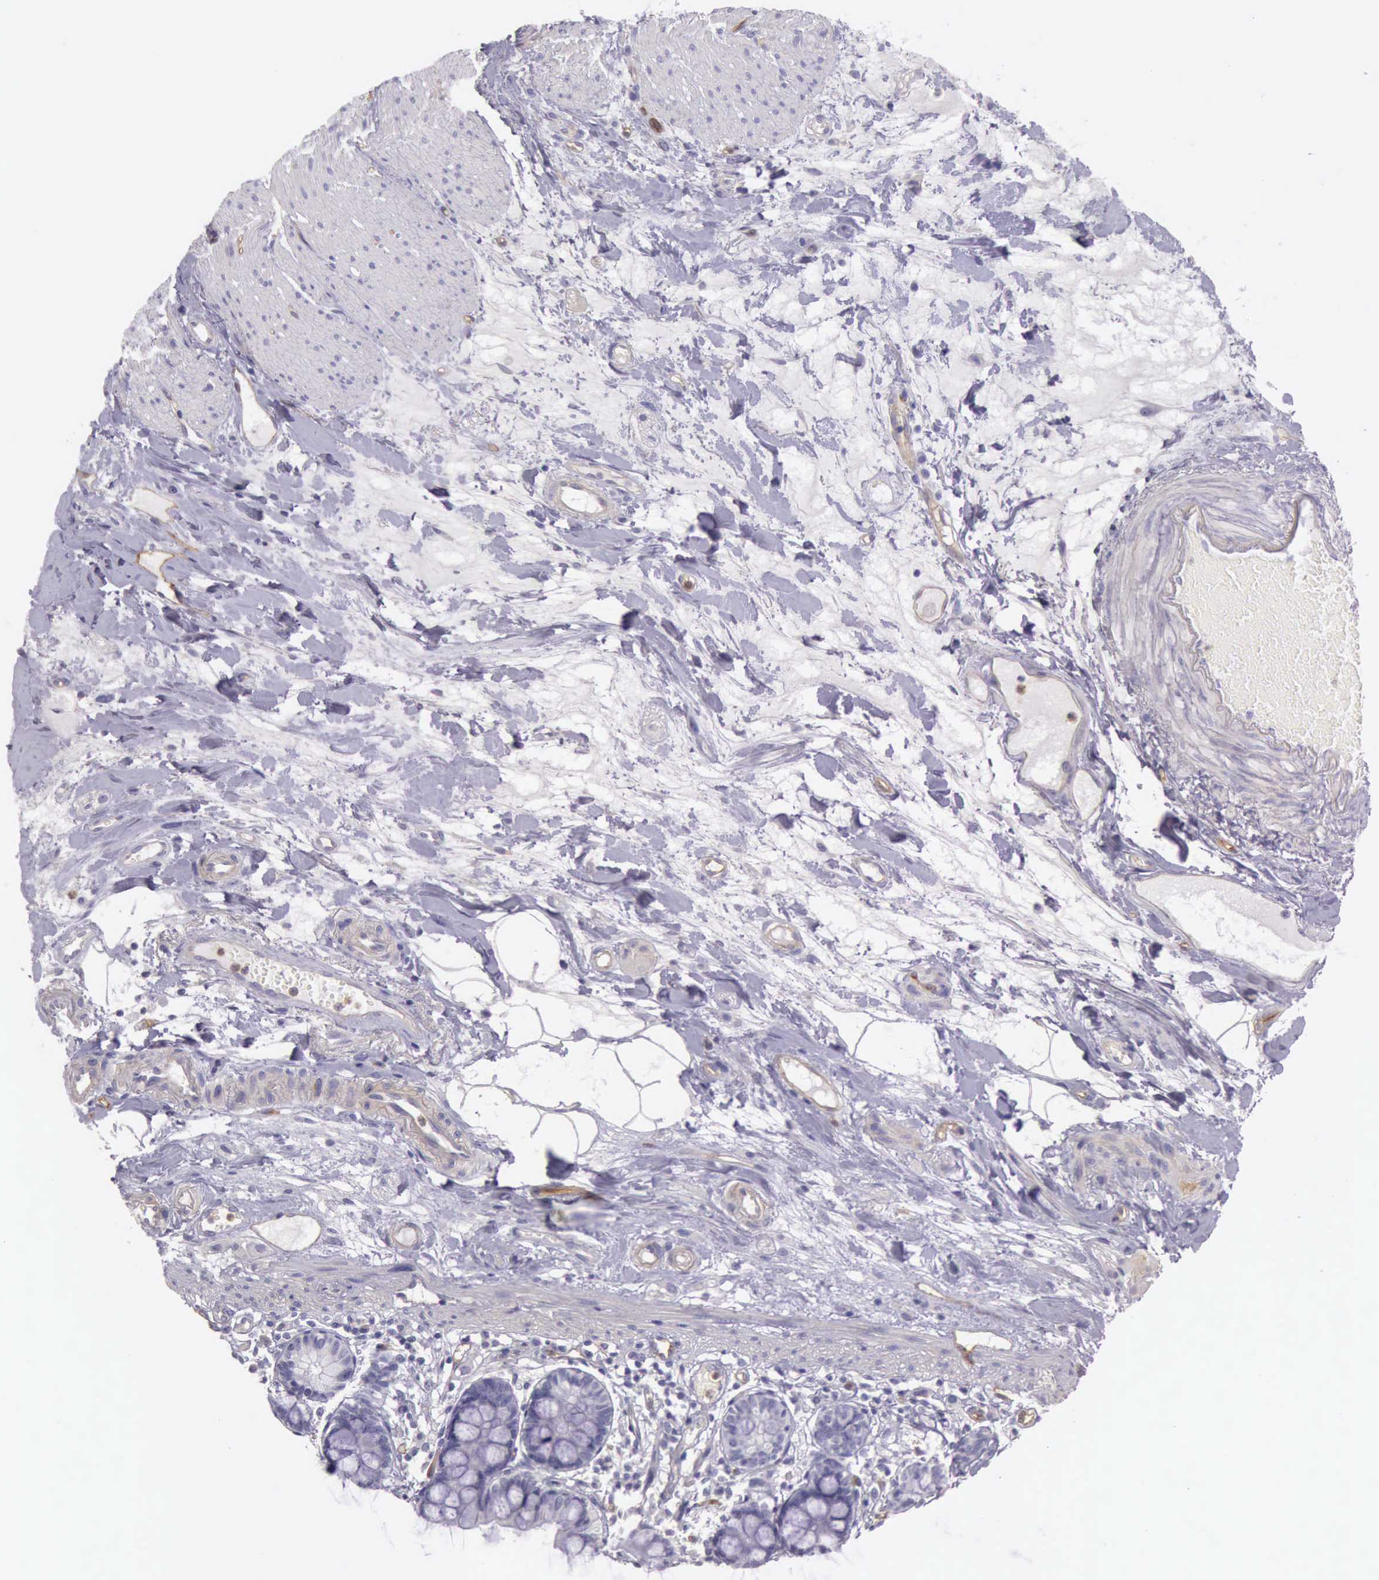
{"staining": {"intensity": "negative", "quantity": "none", "location": "none"}, "tissue": "small intestine", "cell_type": "Glandular cells", "image_type": "normal", "snomed": [{"axis": "morphology", "description": "Normal tissue, NOS"}, {"axis": "topography", "description": "Small intestine"}], "caption": "A histopathology image of human small intestine is negative for staining in glandular cells.", "gene": "TCEANC", "patient": {"sex": "female", "age": 51}}